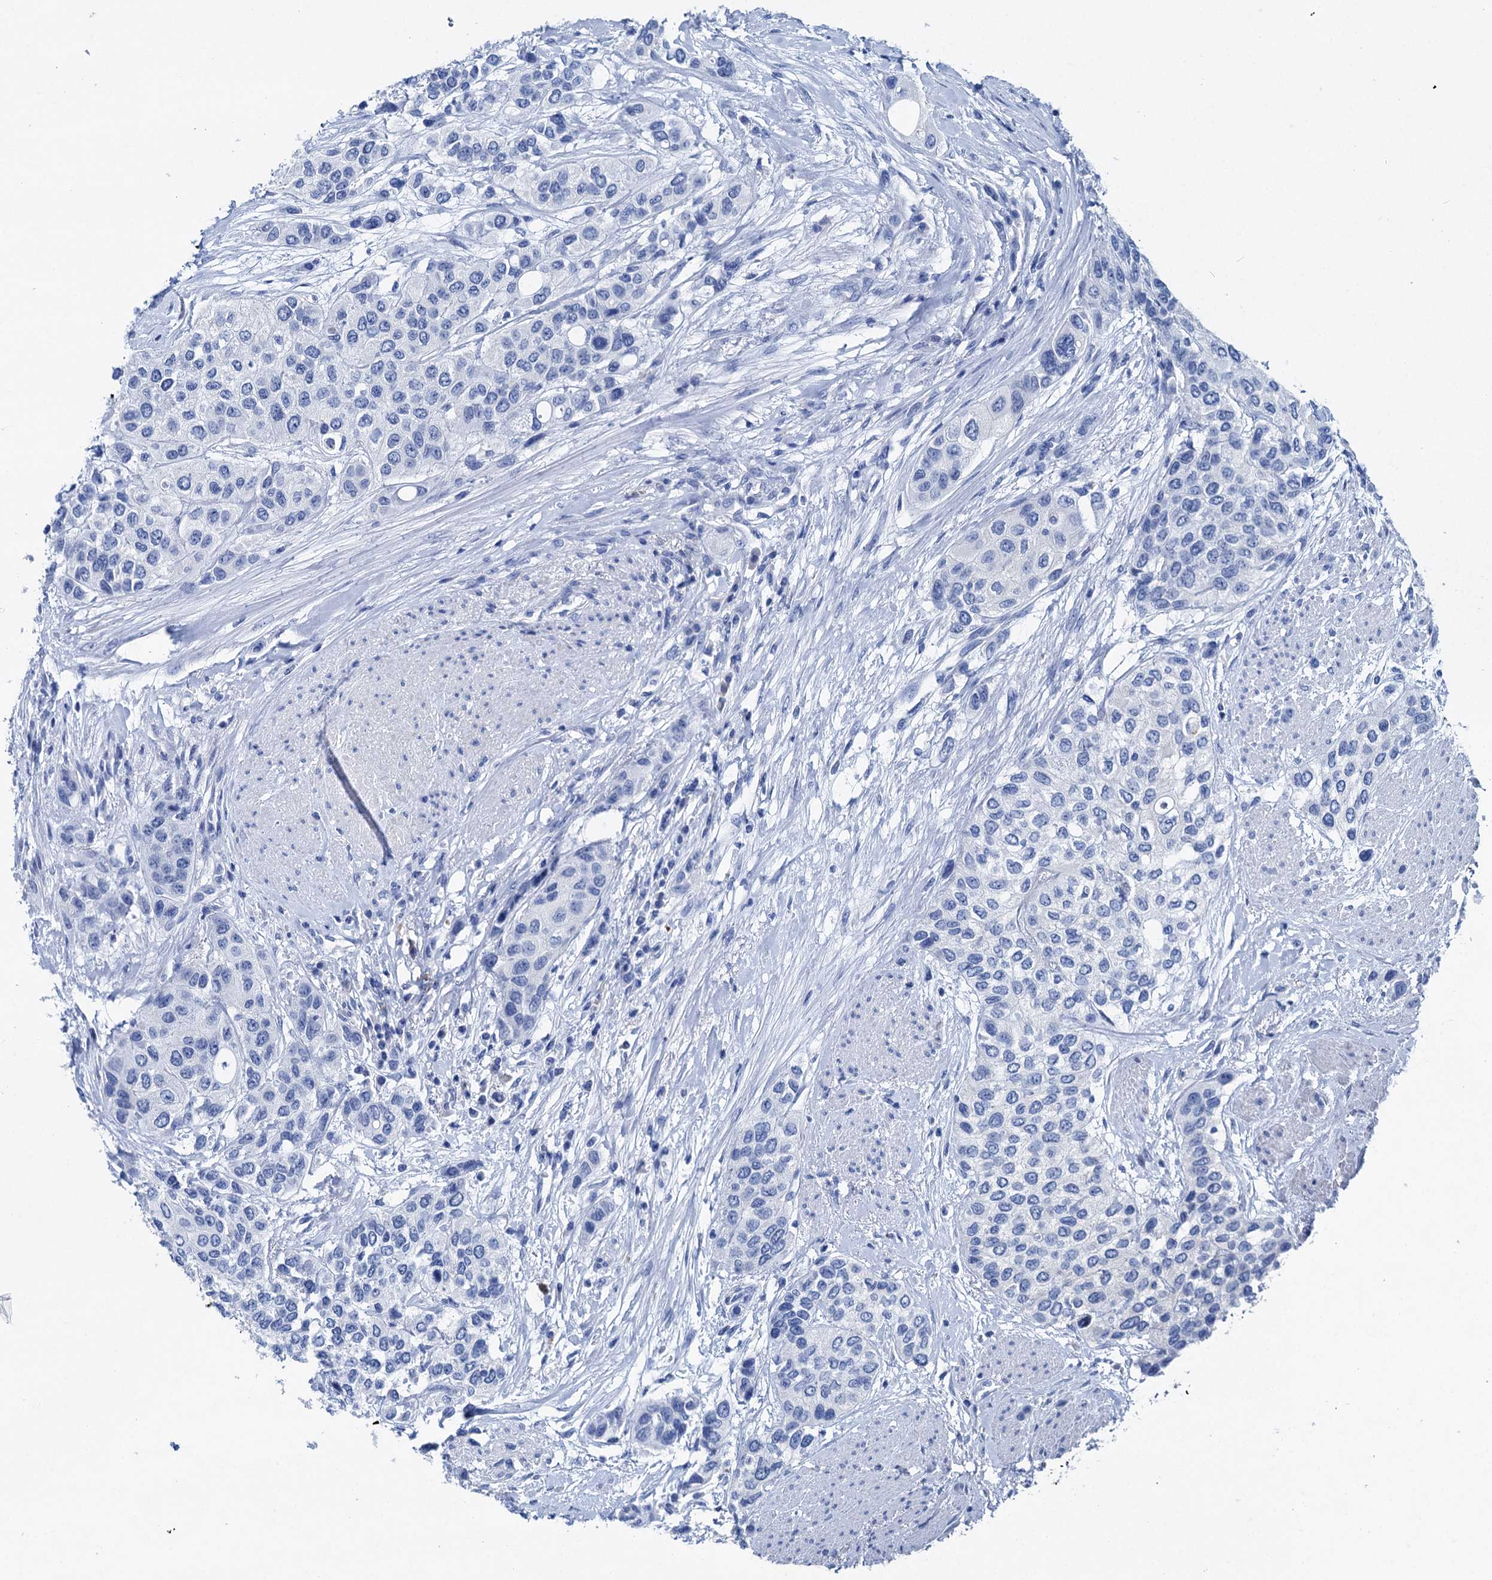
{"staining": {"intensity": "negative", "quantity": "none", "location": "none"}, "tissue": "urothelial cancer", "cell_type": "Tumor cells", "image_type": "cancer", "snomed": [{"axis": "morphology", "description": "Normal tissue, NOS"}, {"axis": "morphology", "description": "Urothelial carcinoma, High grade"}, {"axis": "topography", "description": "Vascular tissue"}, {"axis": "topography", "description": "Urinary bladder"}], "caption": "This is an IHC image of high-grade urothelial carcinoma. There is no expression in tumor cells.", "gene": "BRINP1", "patient": {"sex": "female", "age": 56}}